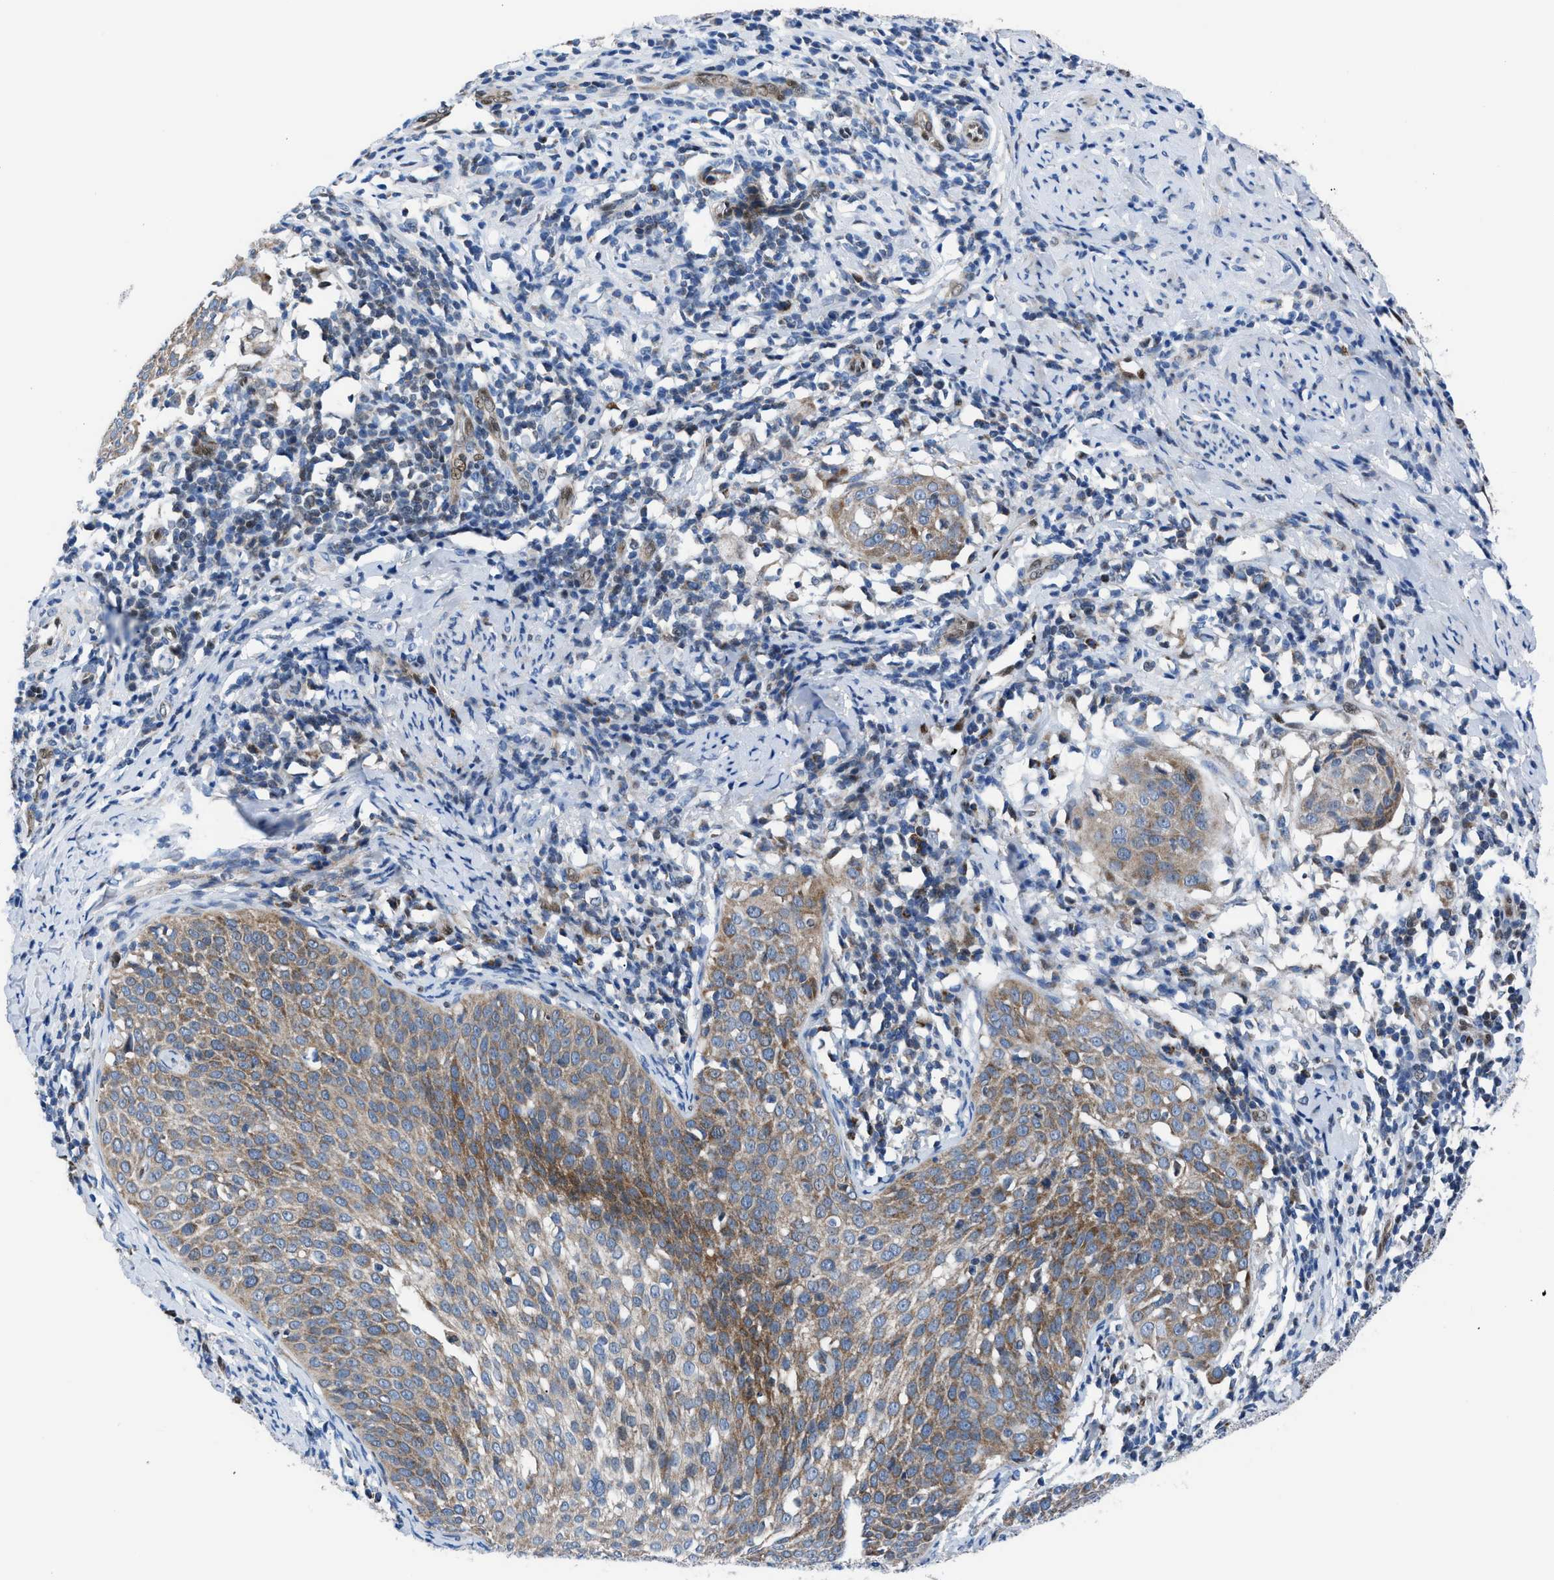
{"staining": {"intensity": "moderate", "quantity": ">75%", "location": "cytoplasmic/membranous"}, "tissue": "cervical cancer", "cell_type": "Tumor cells", "image_type": "cancer", "snomed": [{"axis": "morphology", "description": "Squamous cell carcinoma, NOS"}, {"axis": "topography", "description": "Cervix"}], "caption": "Immunohistochemistry (IHC) (DAB (3,3'-diaminobenzidine)) staining of cervical squamous cell carcinoma shows moderate cytoplasmic/membranous protein expression in about >75% of tumor cells.", "gene": "LMO2", "patient": {"sex": "female", "age": 51}}